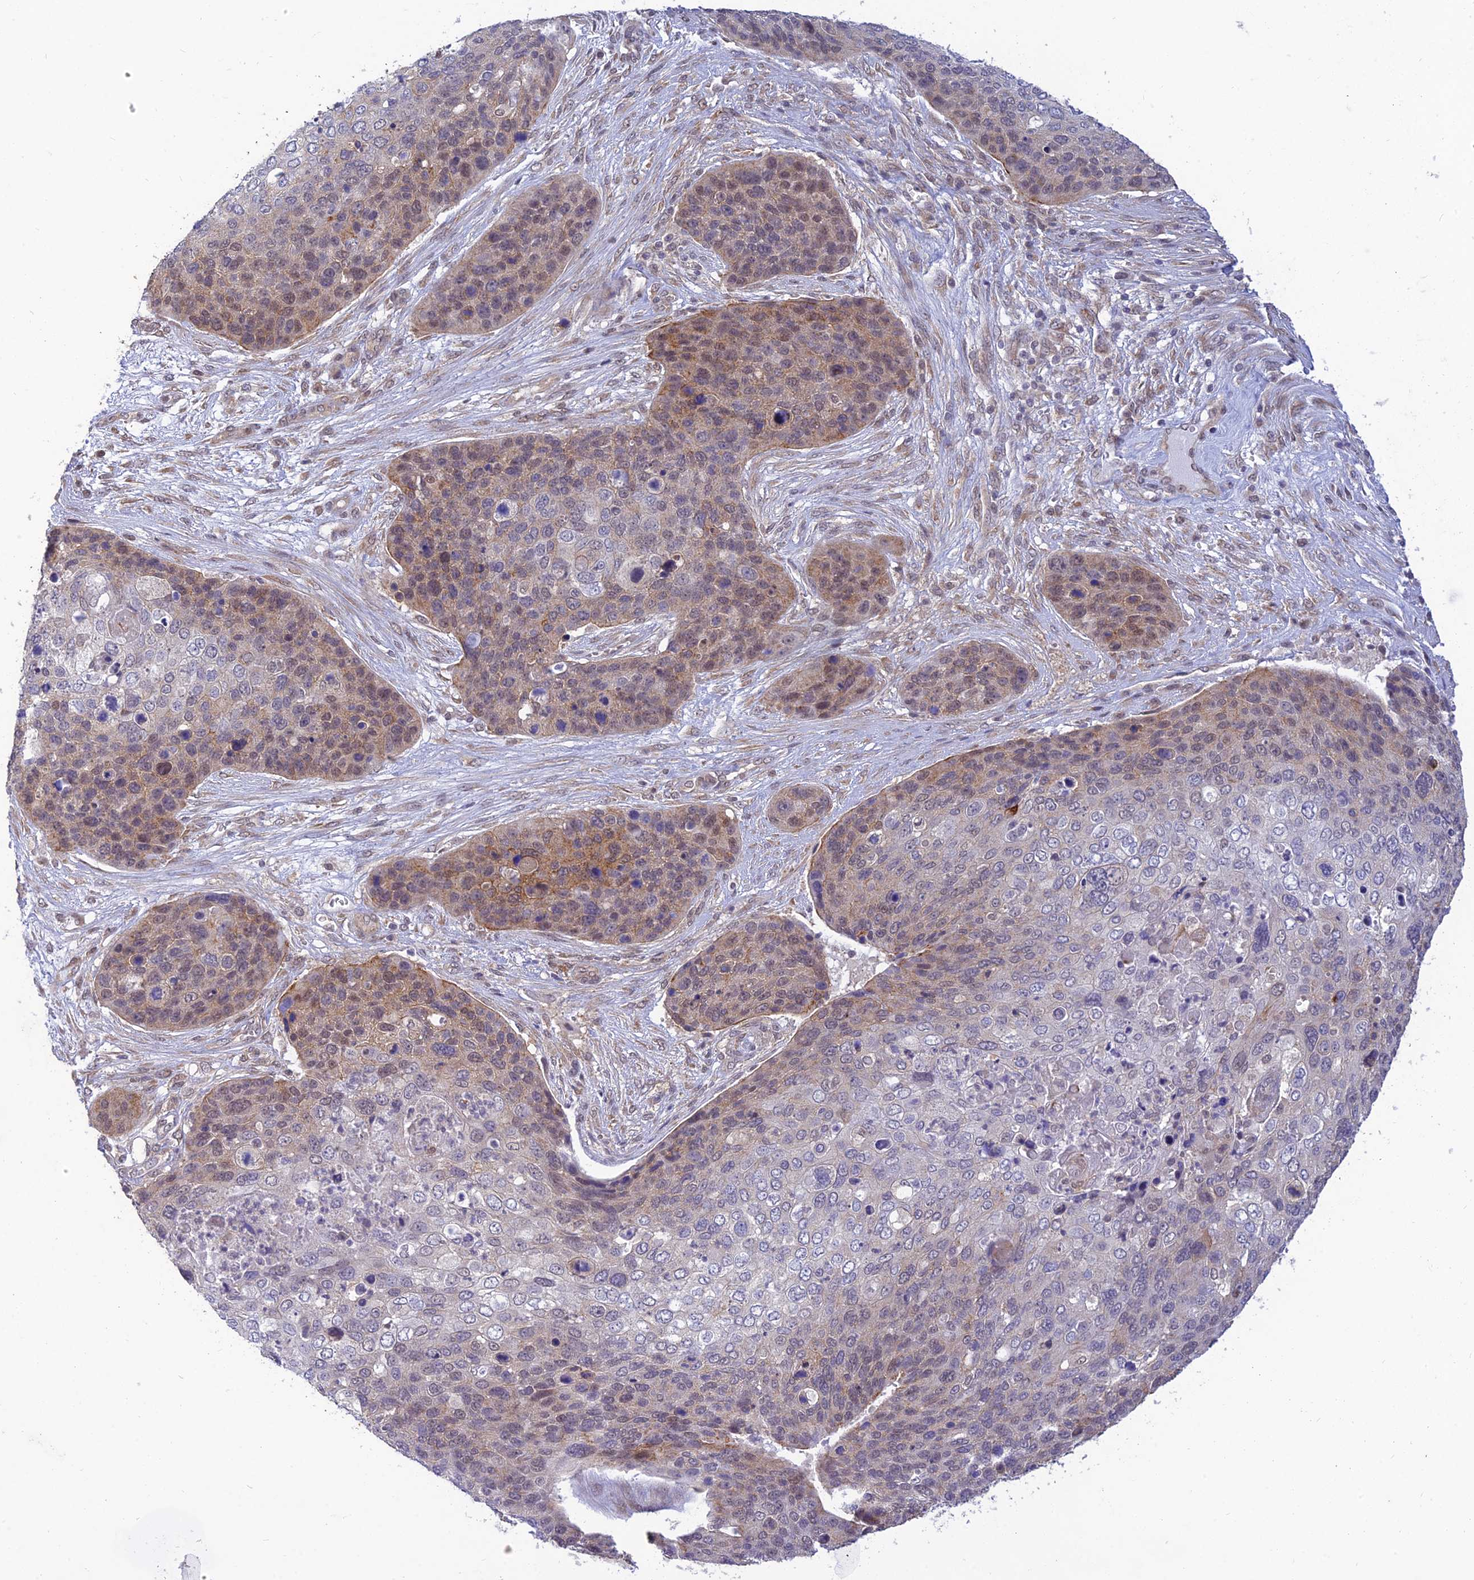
{"staining": {"intensity": "weak", "quantity": "25%-75%", "location": "cytoplasmic/membranous,nuclear"}, "tissue": "skin cancer", "cell_type": "Tumor cells", "image_type": "cancer", "snomed": [{"axis": "morphology", "description": "Basal cell carcinoma"}, {"axis": "topography", "description": "Skin"}], "caption": "Approximately 25%-75% of tumor cells in human skin cancer (basal cell carcinoma) exhibit weak cytoplasmic/membranous and nuclear protein expression as visualized by brown immunohistochemical staining.", "gene": "SKIC8", "patient": {"sex": "female", "age": 74}}